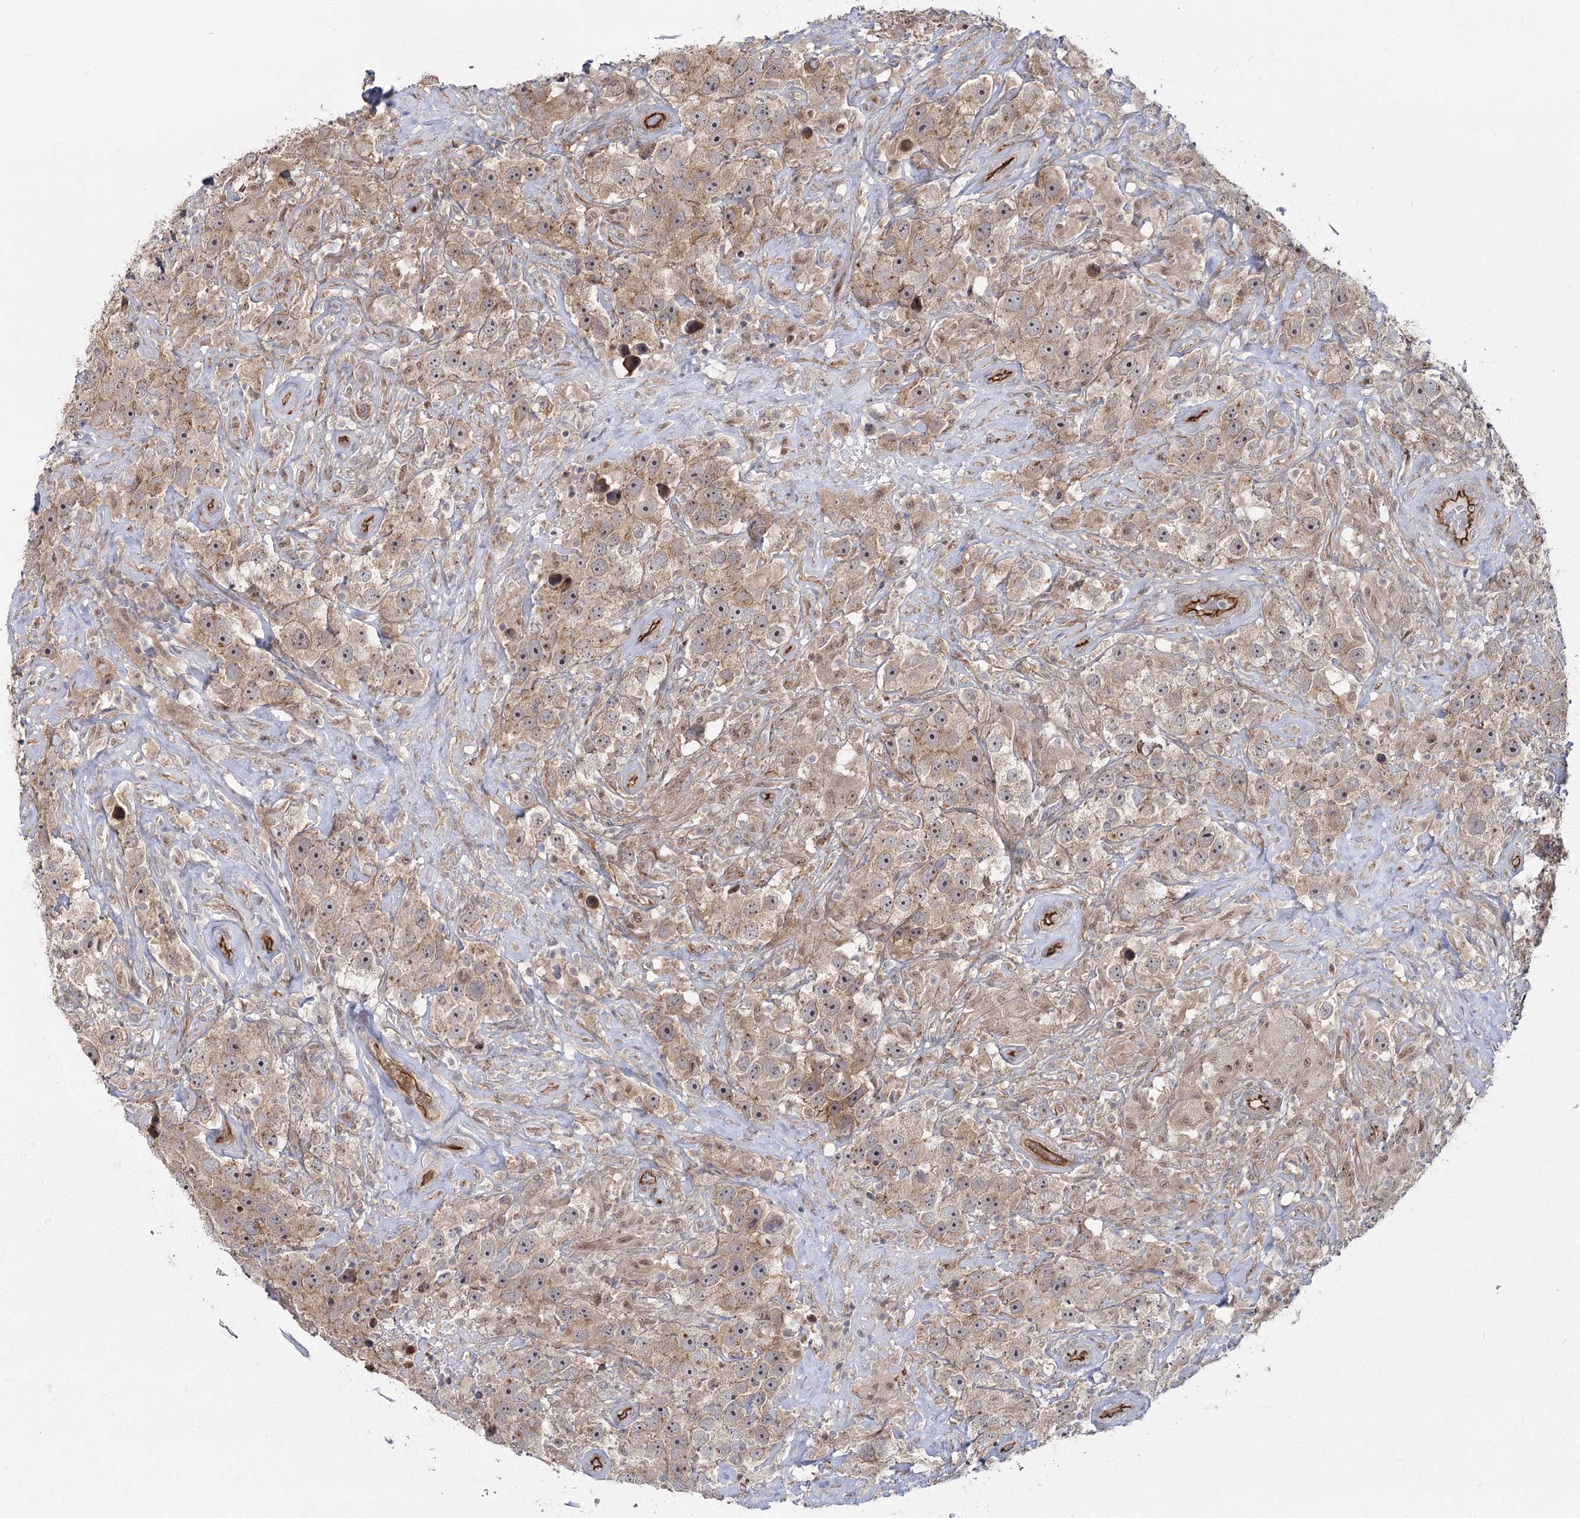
{"staining": {"intensity": "moderate", "quantity": ">75%", "location": "cytoplasmic/membranous,nuclear"}, "tissue": "testis cancer", "cell_type": "Tumor cells", "image_type": "cancer", "snomed": [{"axis": "morphology", "description": "Seminoma, NOS"}, {"axis": "topography", "description": "Testis"}], "caption": "Seminoma (testis) was stained to show a protein in brown. There is medium levels of moderate cytoplasmic/membranous and nuclear expression in about >75% of tumor cells.", "gene": "RPP14", "patient": {"sex": "male", "age": 49}}